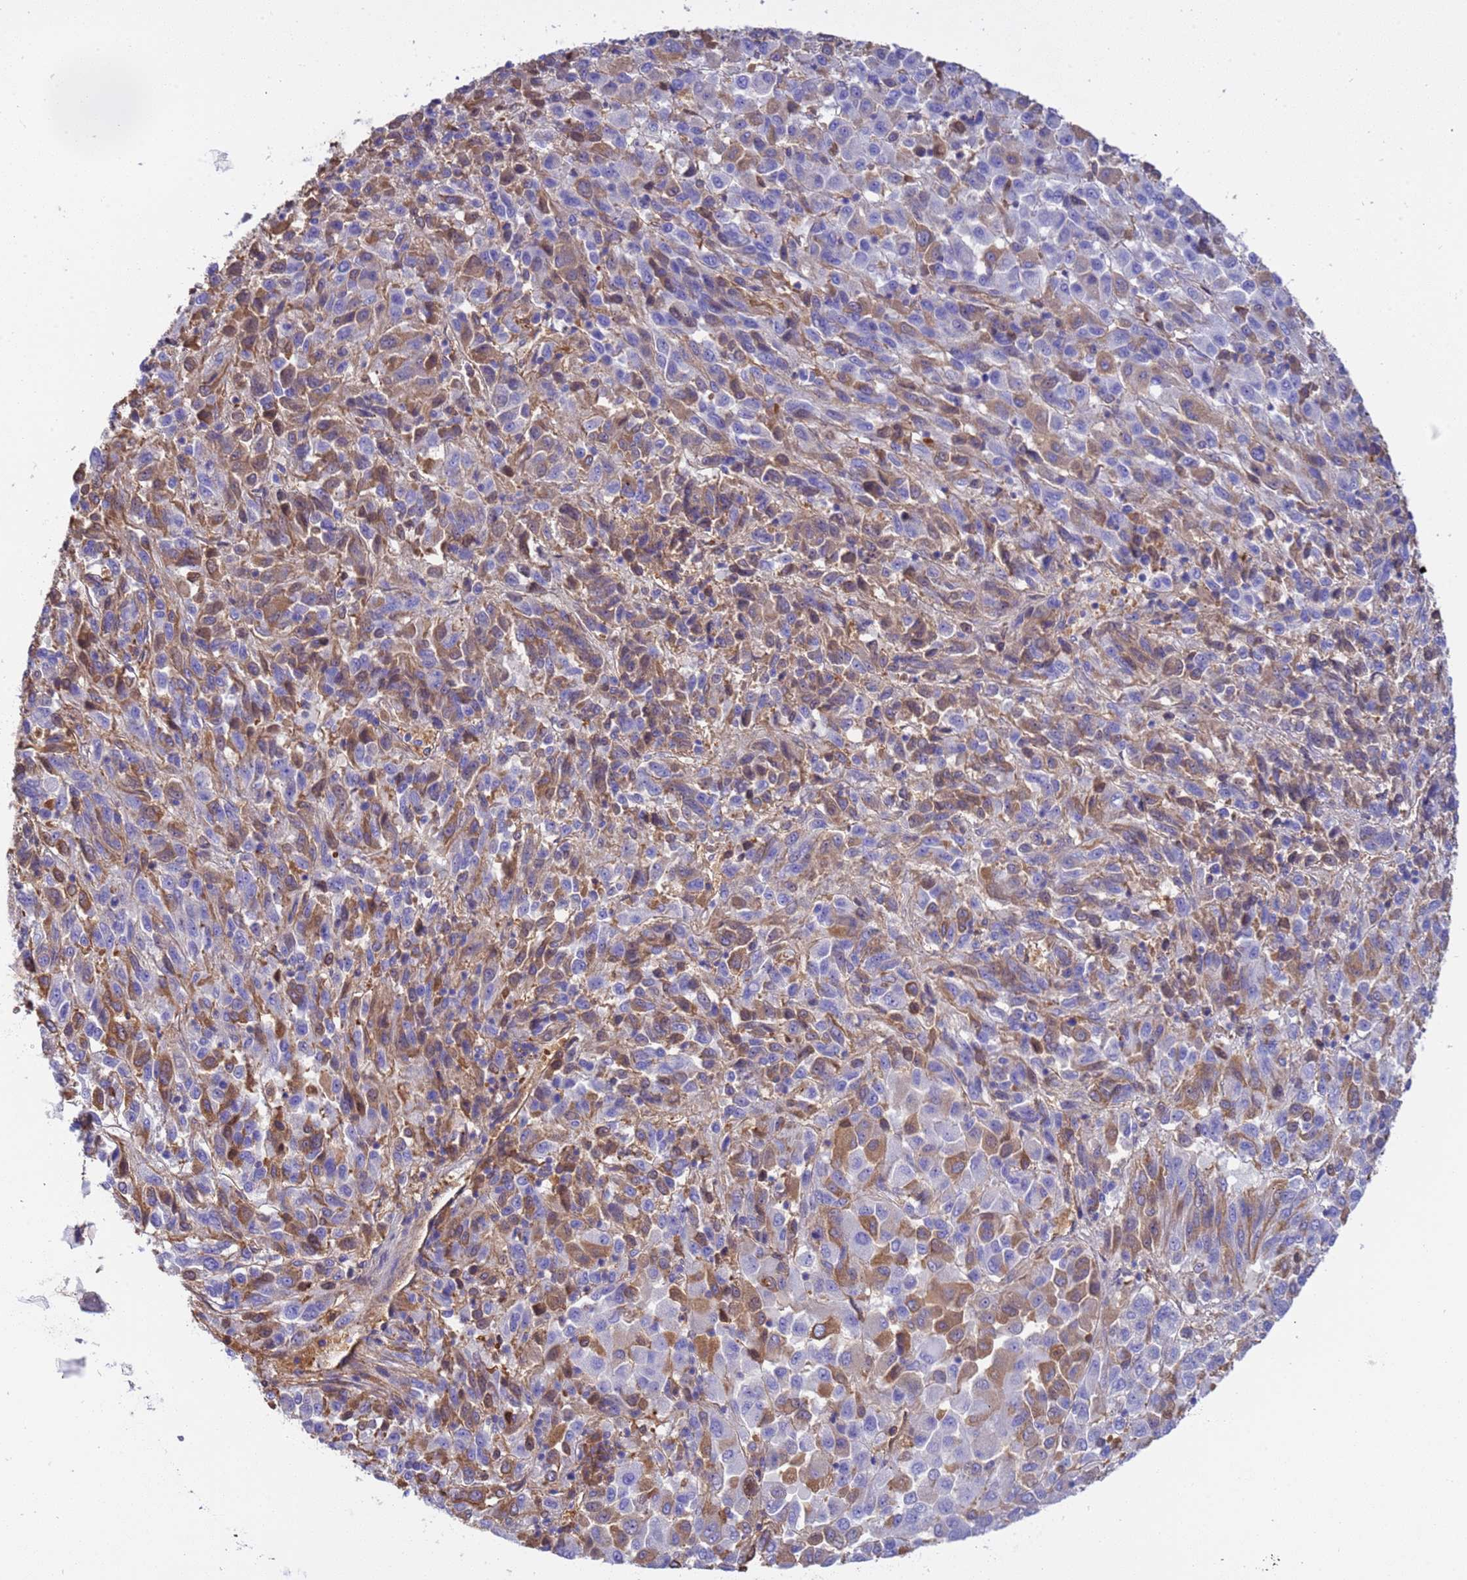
{"staining": {"intensity": "moderate", "quantity": "<25%", "location": "cytoplasmic/membranous,nuclear"}, "tissue": "melanoma", "cell_type": "Tumor cells", "image_type": "cancer", "snomed": [{"axis": "morphology", "description": "Malignant melanoma, Metastatic site"}, {"axis": "topography", "description": "Lung"}], "caption": "Tumor cells exhibit low levels of moderate cytoplasmic/membranous and nuclear expression in approximately <25% of cells in human melanoma.", "gene": "H1-7", "patient": {"sex": "male", "age": 64}}